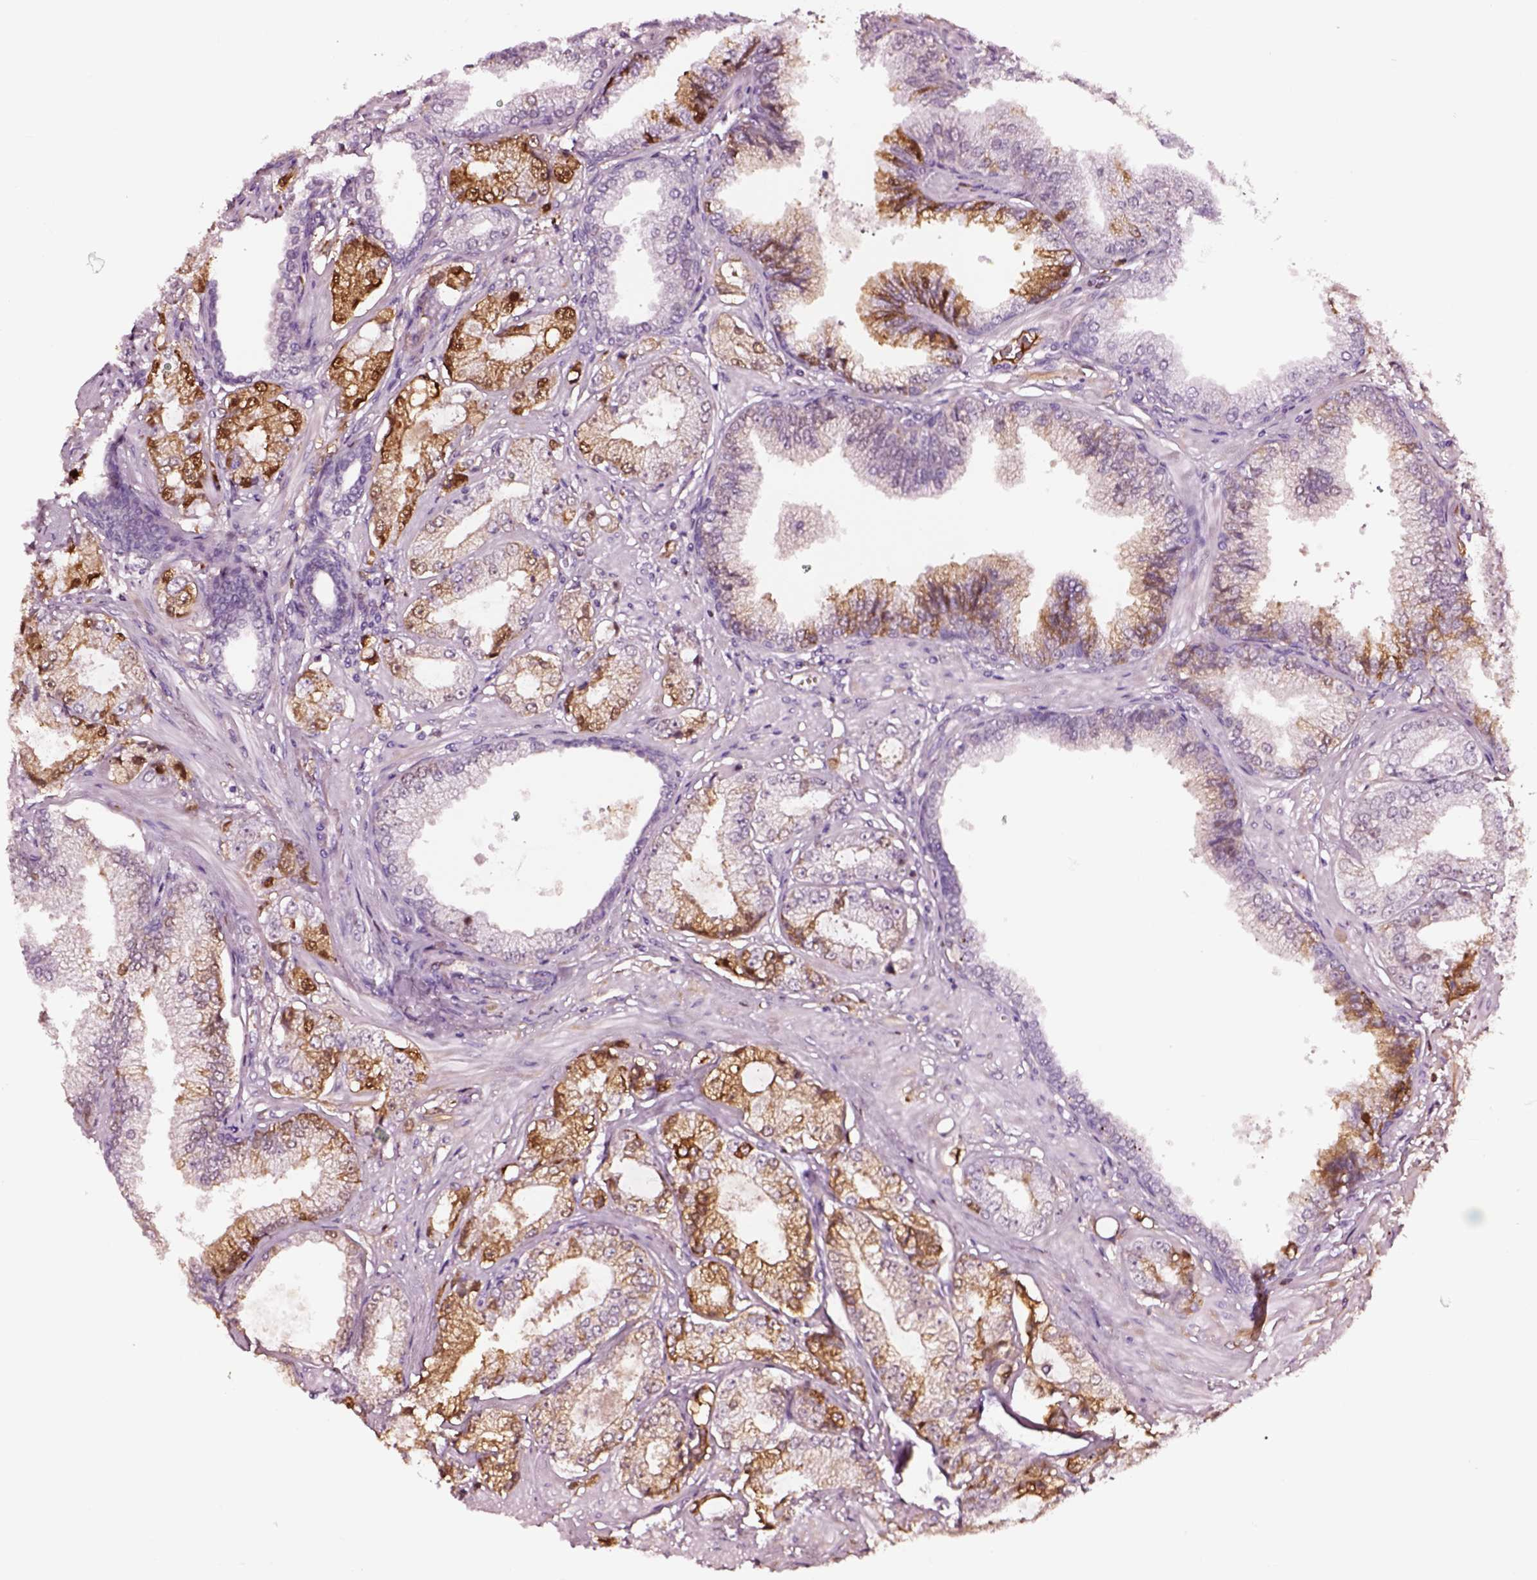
{"staining": {"intensity": "moderate", "quantity": "<25%", "location": "cytoplasmic/membranous"}, "tissue": "prostate cancer", "cell_type": "Tumor cells", "image_type": "cancer", "snomed": [{"axis": "morphology", "description": "Adenocarcinoma, NOS"}, {"axis": "topography", "description": "Prostate"}], "caption": "Immunohistochemical staining of human prostate cancer exhibits moderate cytoplasmic/membranous protein staining in approximately <25% of tumor cells. (DAB (3,3'-diaminobenzidine) IHC with brightfield microscopy, high magnification).", "gene": "TF", "patient": {"sex": "male", "age": 64}}